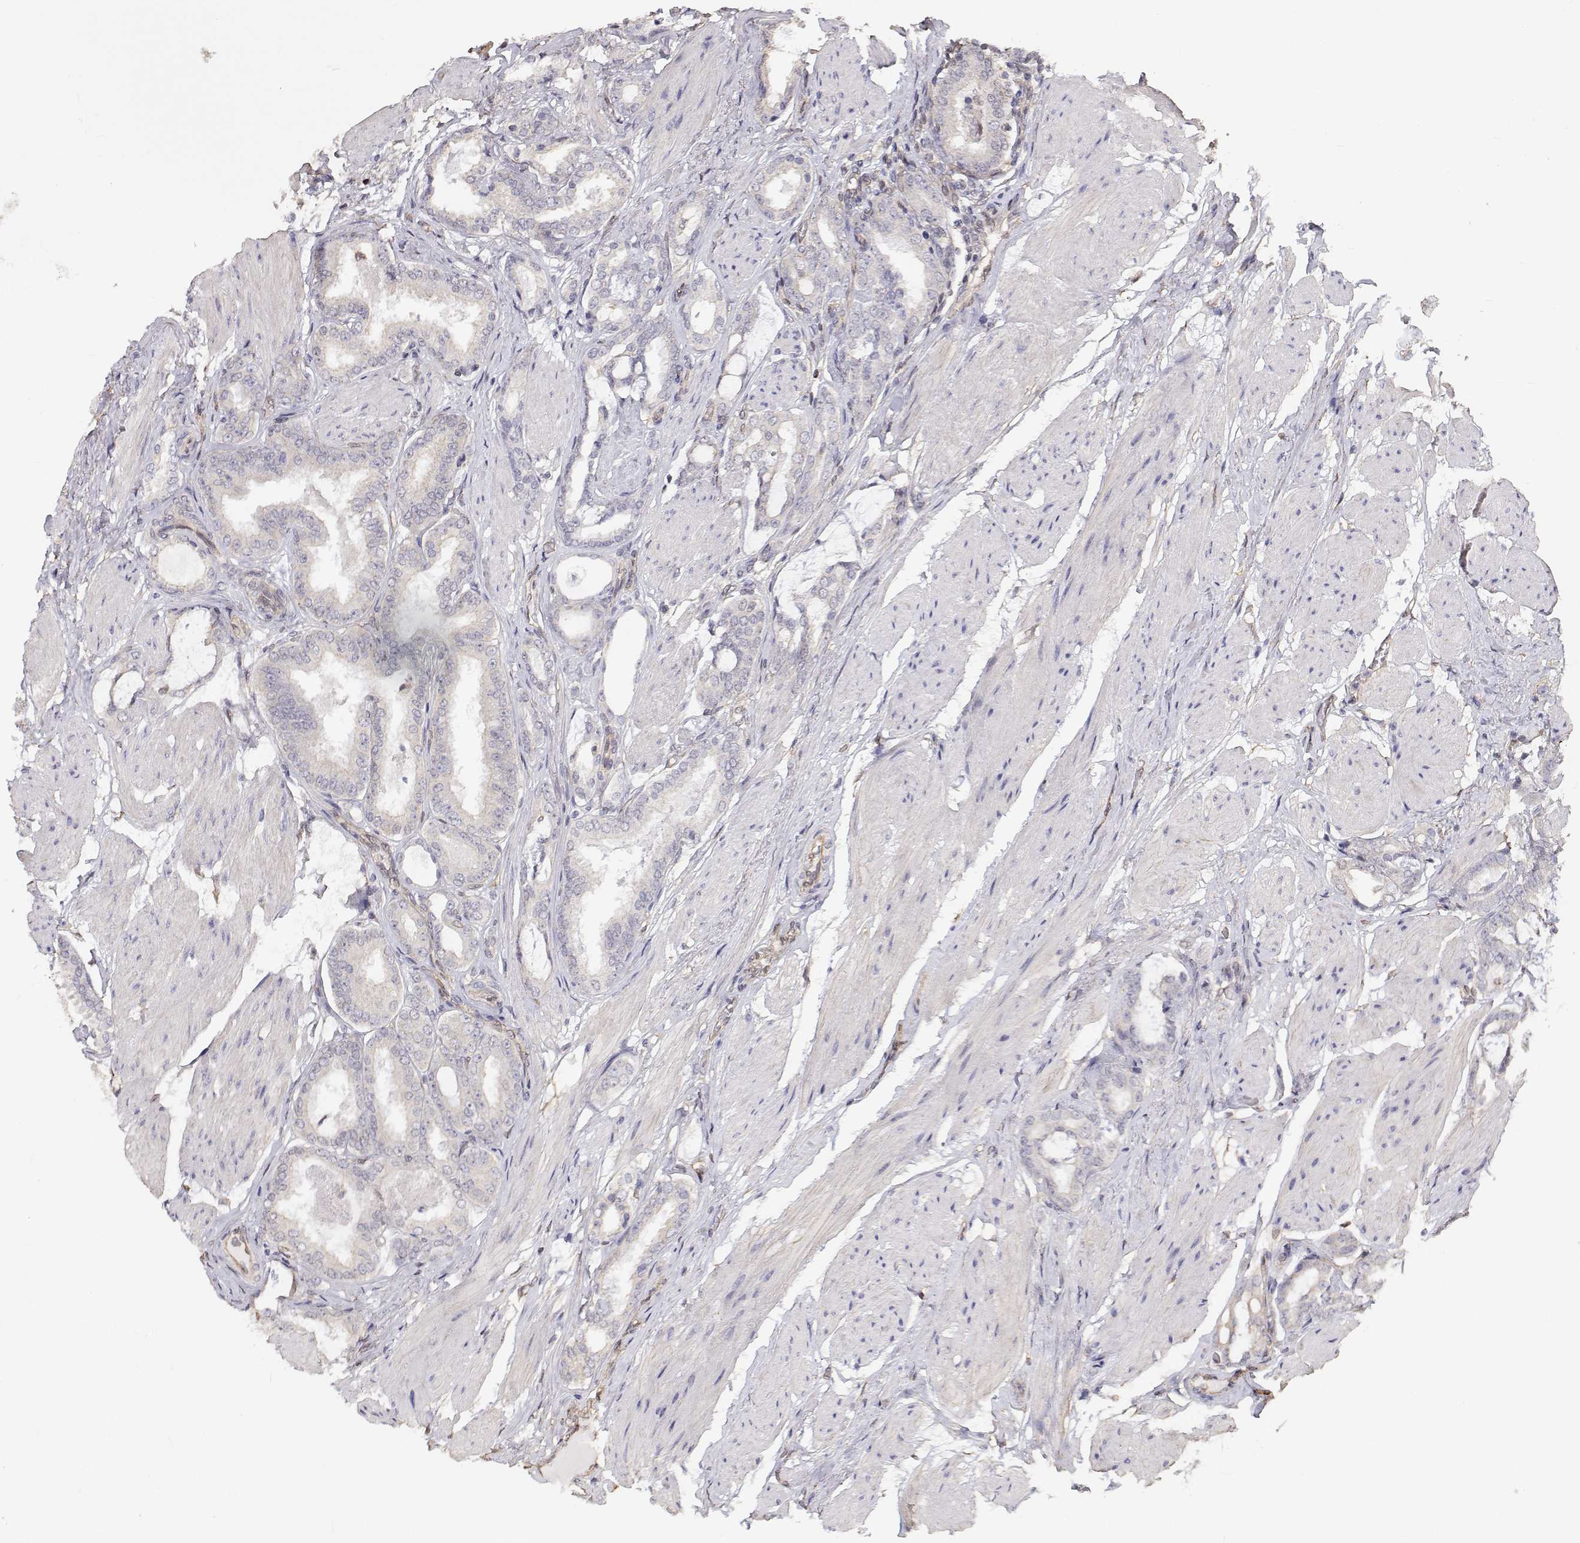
{"staining": {"intensity": "negative", "quantity": "none", "location": "none"}, "tissue": "prostate cancer", "cell_type": "Tumor cells", "image_type": "cancer", "snomed": [{"axis": "morphology", "description": "Adenocarcinoma, High grade"}, {"axis": "topography", "description": "Prostate"}], "caption": "This is an immunohistochemistry histopathology image of adenocarcinoma (high-grade) (prostate). There is no positivity in tumor cells.", "gene": "GSDMA", "patient": {"sex": "male", "age": 63}}